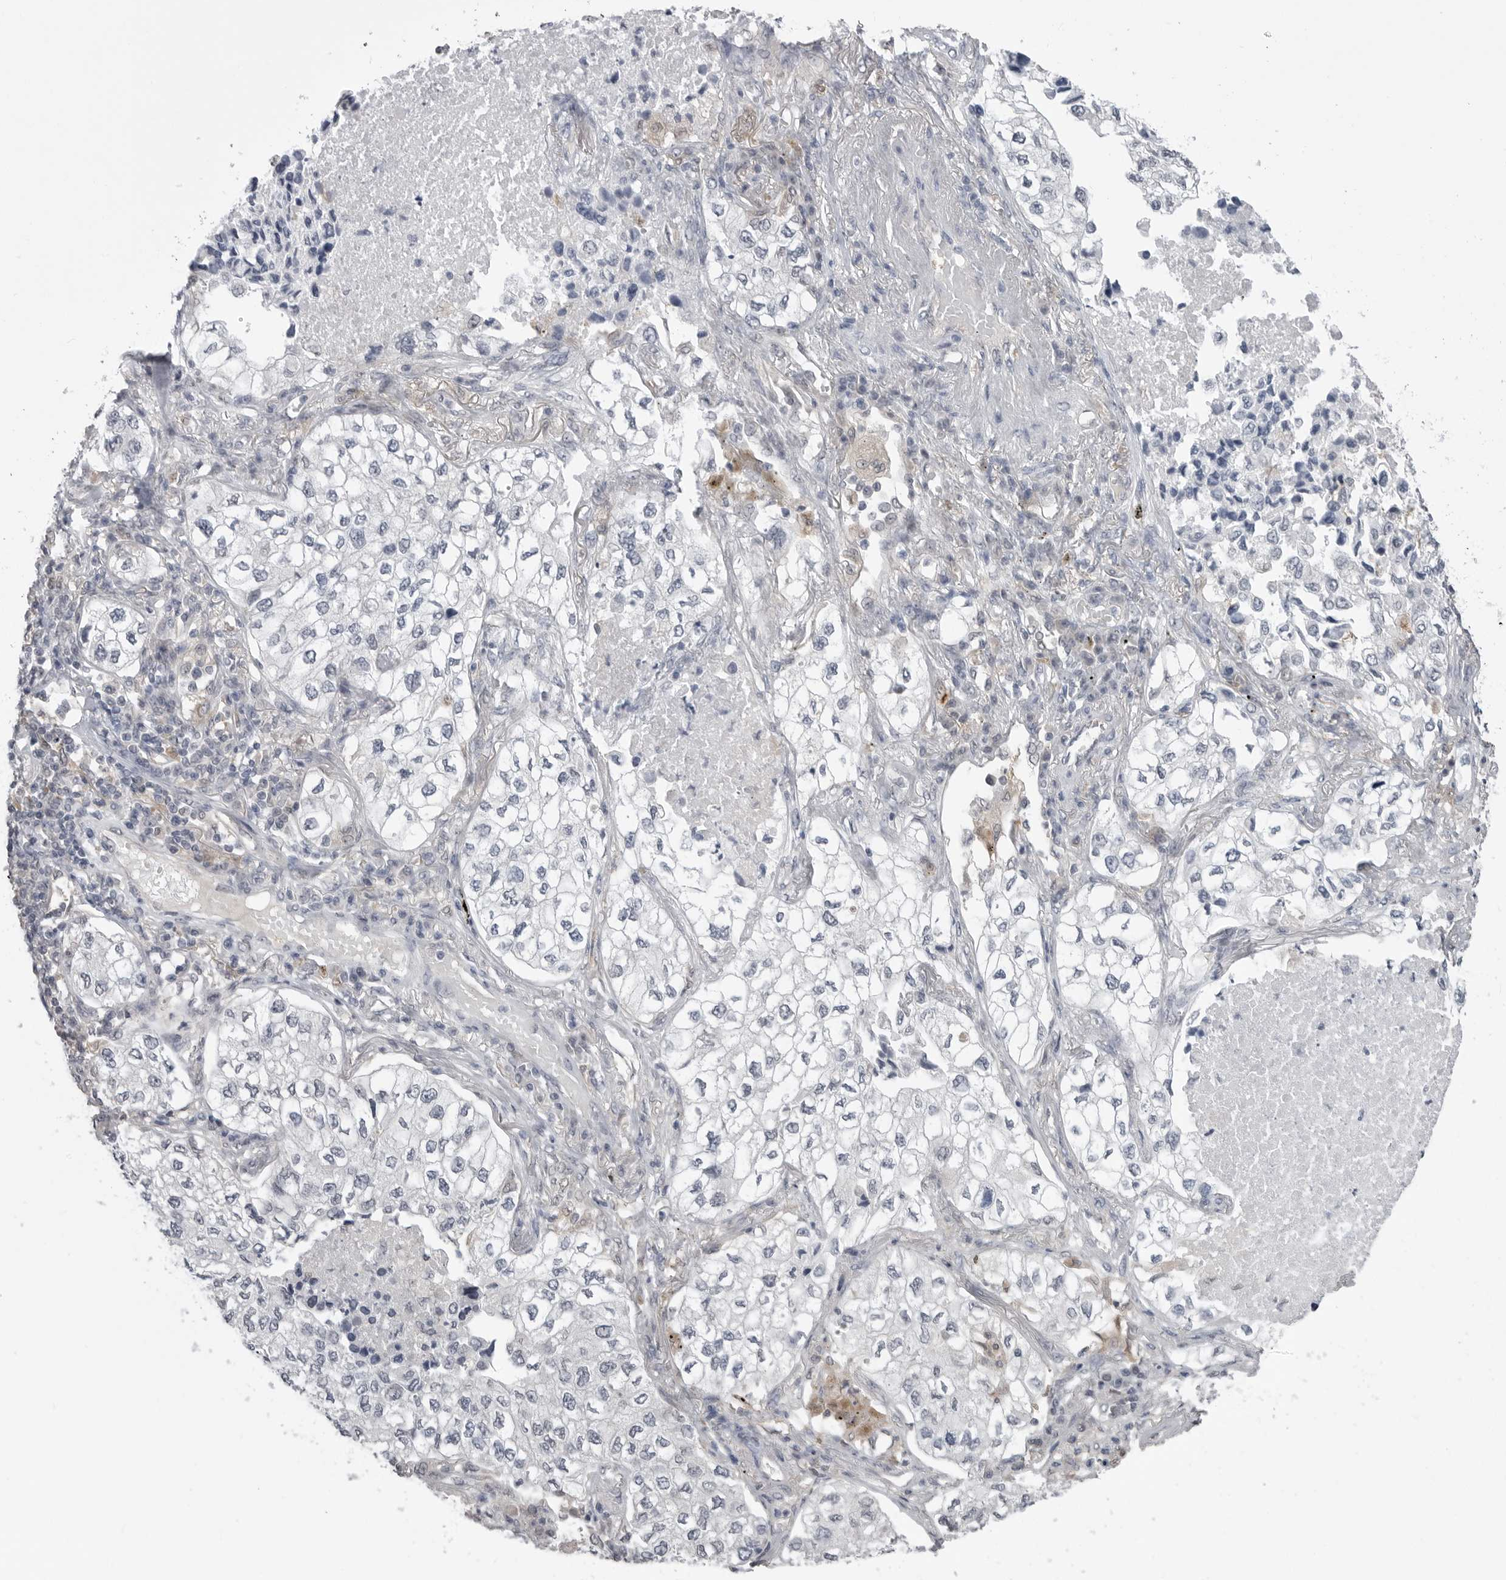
{"staining": {"intensity": "negative", "quantity": "none", "location": "none"}, "tissue": "lung cancer", "cell_type": "Tumor cells", "image_type": "cancer", "snomed": [{"axis": "morphology", "description": "Adenocarcinoma, NOS"}, {"axis": "topography", "description": "Lung"}], "caption": "High power microscopy micrograph of an immunohistochemistry (IHC) photomicrograph of lung adenocarcinoma, revealing no significant staining in tumor cells.", "gene": "PNPO", "patient": {"sex": "male", "age": 63}}